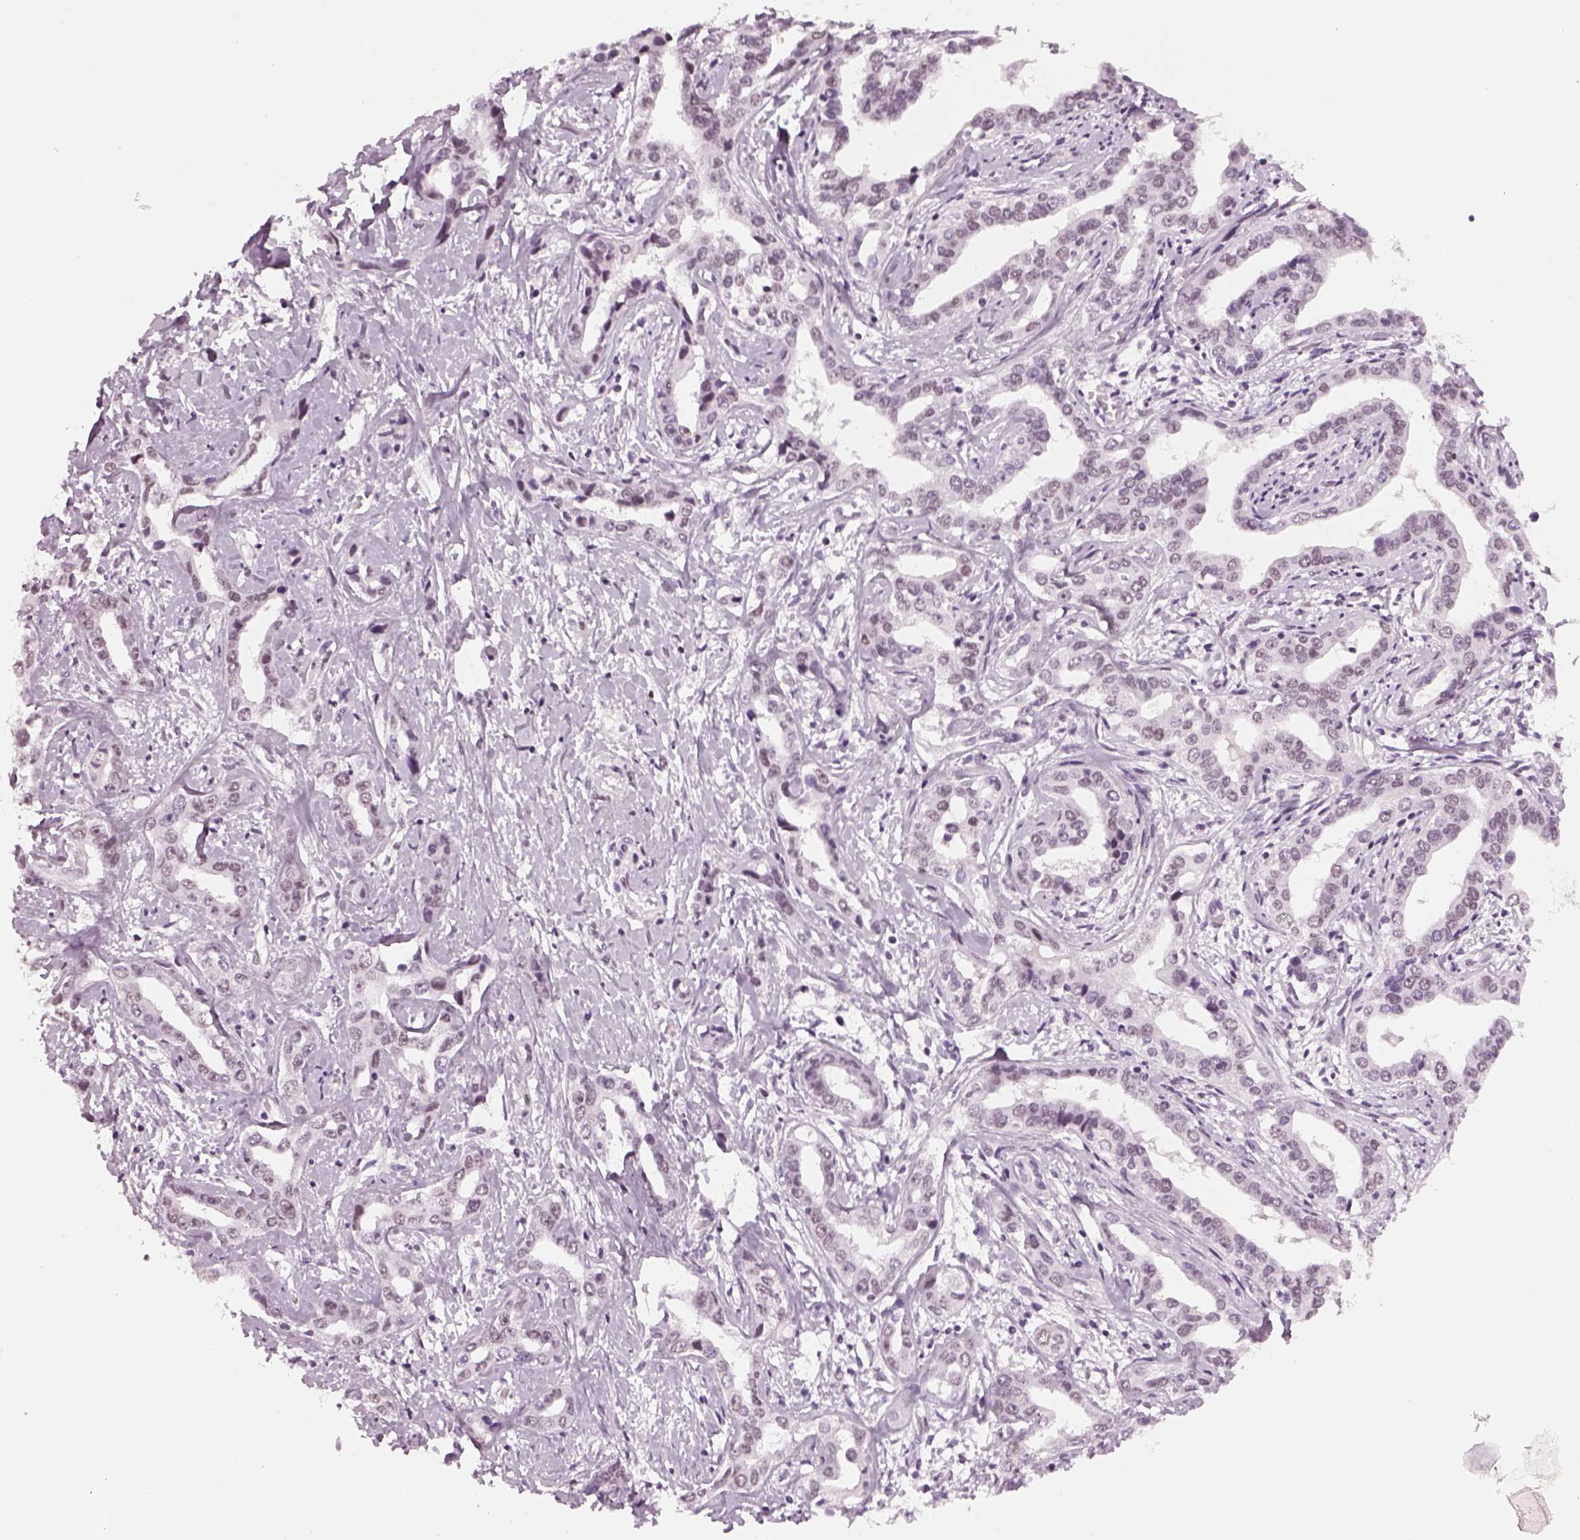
{"staining": {"intensity": "weak", "quantity": "<25%", "location": "nuclear"}, "tissue": "liver cancer", "cell_type": "Tumor cells", "image_type": "cancer", "snomed": [{"axis": "morphology", "description": "Cholangiocarcinoma"}, {"axis": "topography", "description": "Liver"}], "caption": "Immunohistochemical staining of human liver cholangiocarcinoma exhibits no significant positivity in tumor cells.", "gene": "KCNG2", "patient": {"sex": "male", "age": 59}}